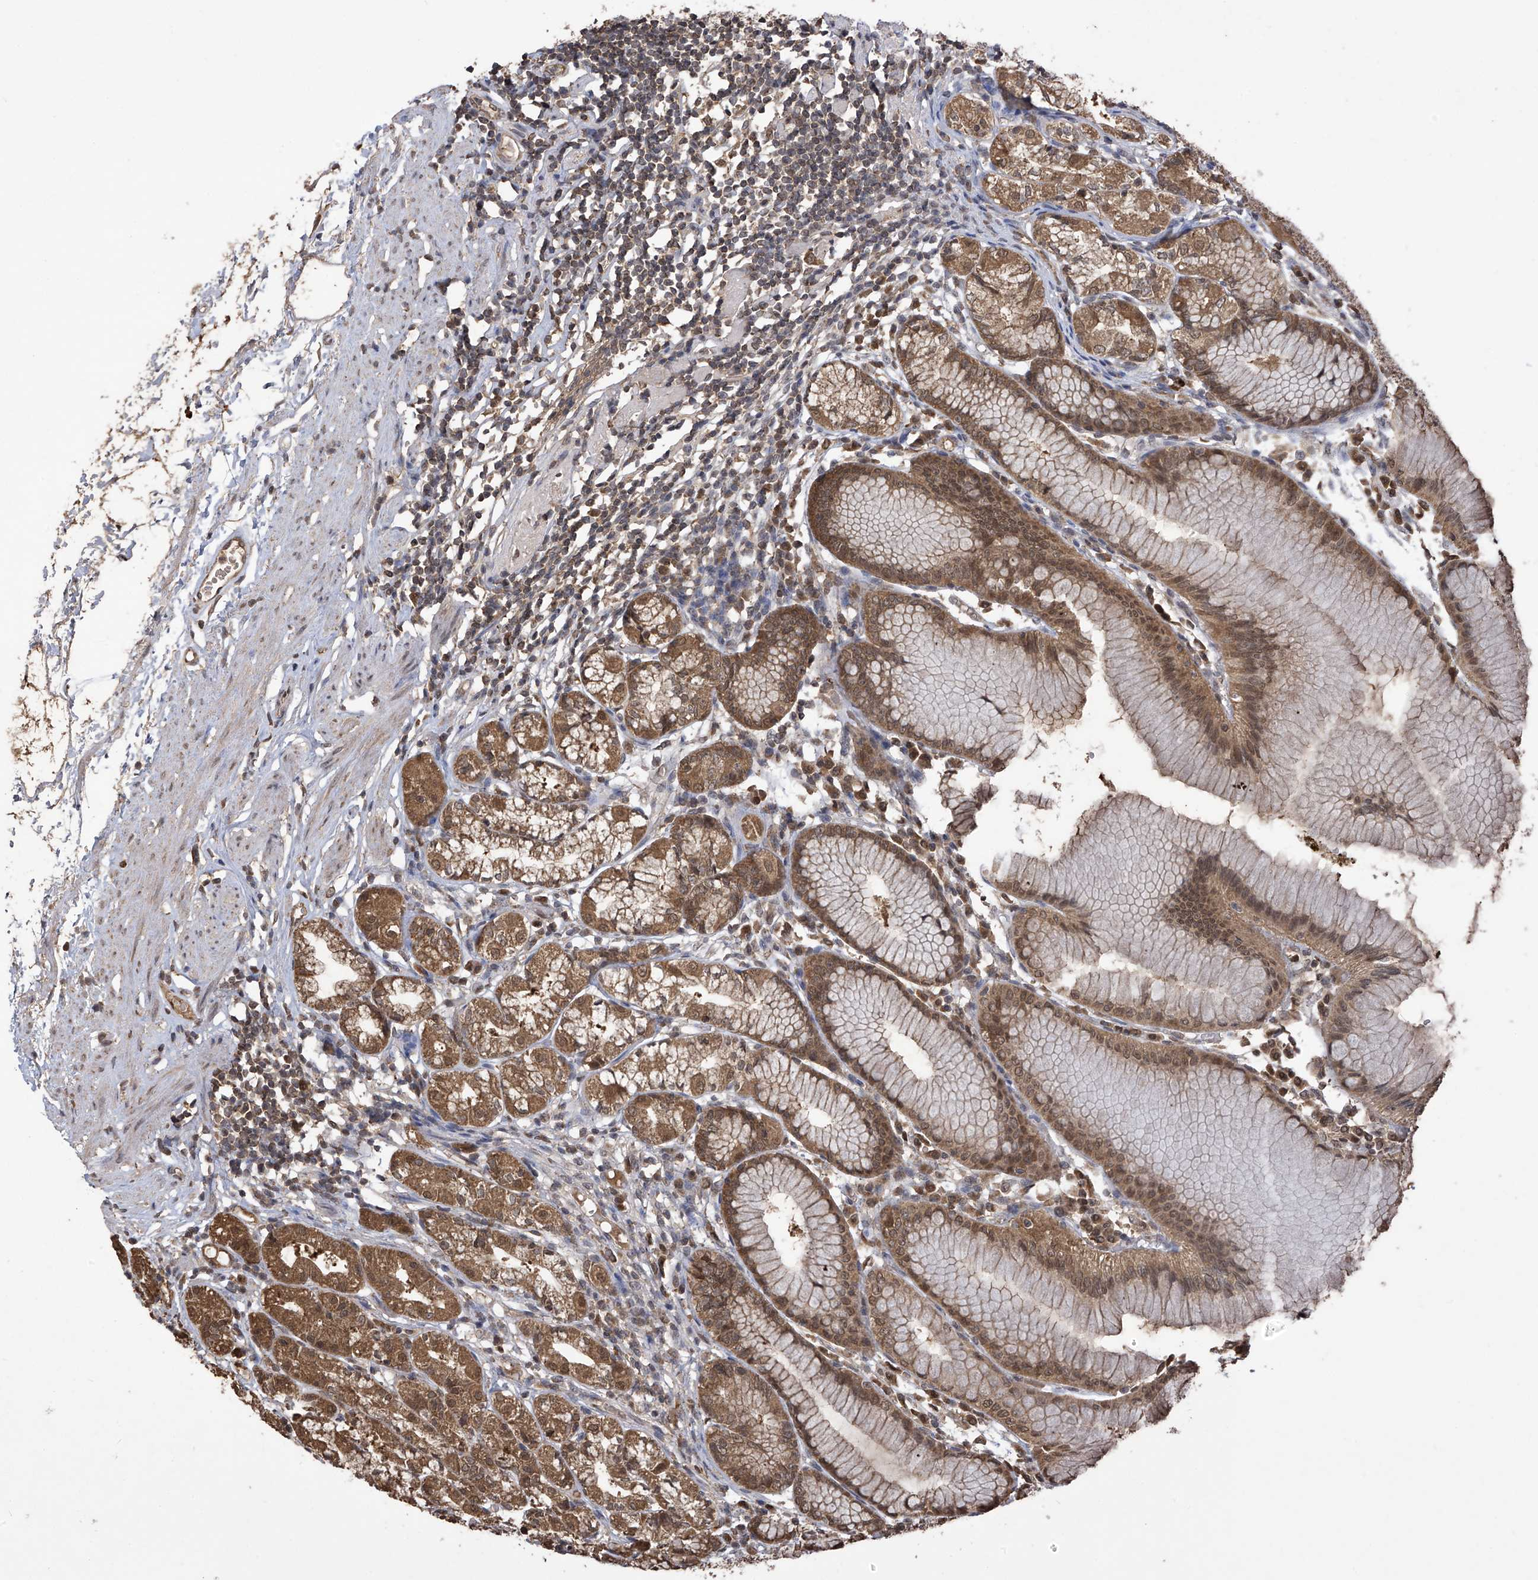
{"staining": {"intensity": "moderate", "quantity": ">75%", "location": "cytoplasmic/membranous,nuclear"}, "tissue": "stomach", "cell_type": "Glandular cells", "image_type": "normal", "snomed": [{"axis": "morphology", "description": "Normal tissue, NOS"}, {"axis": "topography", "description": "Stomach"}], "caption": "Glandular cells show medium levels of moderate cytoplasmic/membranous,nuclear staining in about >75% of cells in unremarkable stomach. (DAB (3,3'-diaminobenzidine) IHC, brown staining for protein, blue staining for nuclei).", "gene": "PNPT1", "patient": {"sex": "female", "age": 57}}